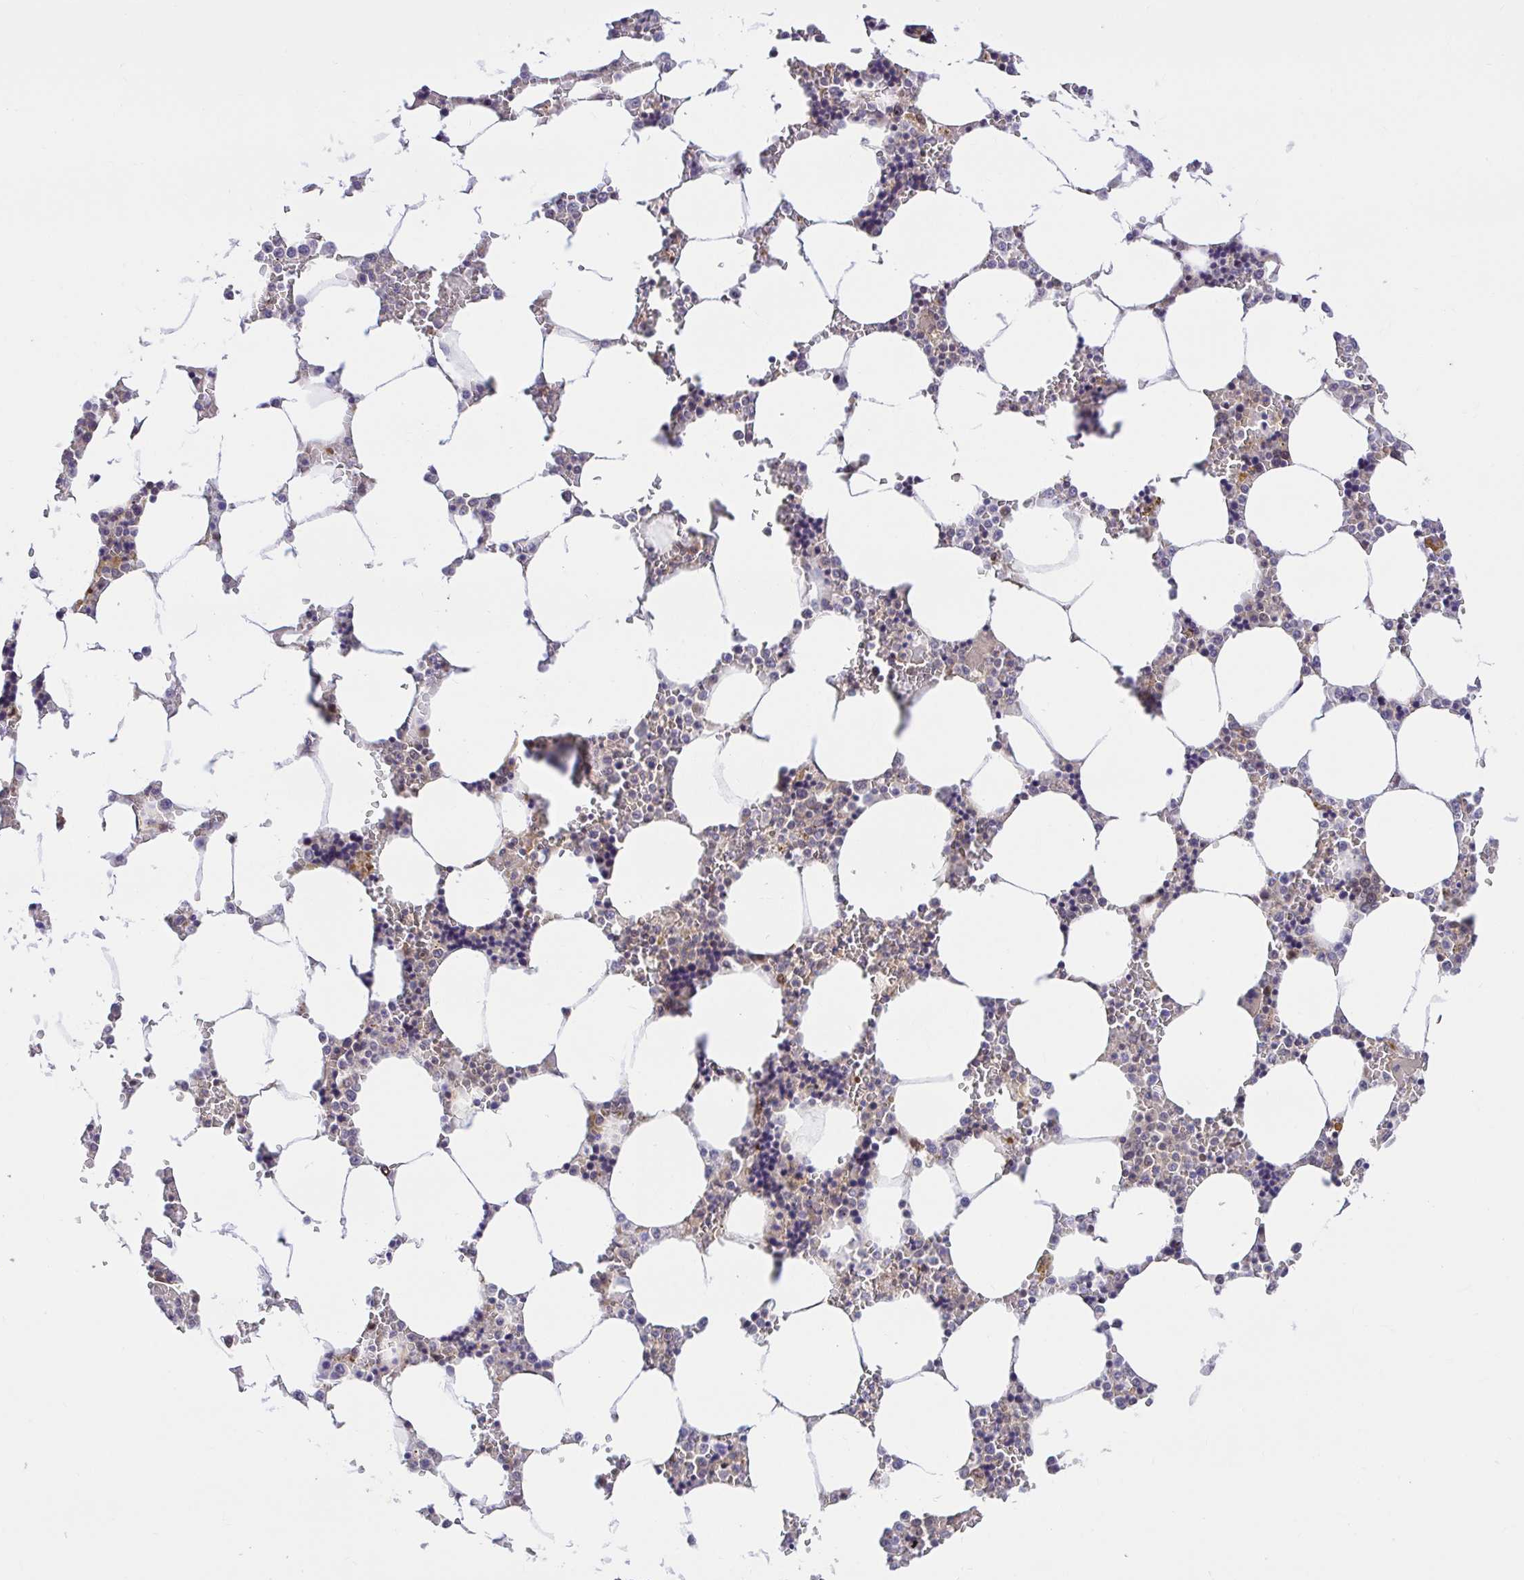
{"staining": {"intensity": "weak", "quantity": "25%-75%", "location": "cytoplasmic/membranous"}, "tissue": "bone marrow", "cell_type": "Hematopoietic cells", "image_type": "normal", "snomed": [{"axis": "morphology", "description": "Normal tissue, NOS"}, {"axis": "topography", "description": "Bone marrow"}], "caption": "This micrograph demonstrates benign bone marrow stained with immunohistochemistry to label a protein in brown. The cytoplasmic/membranous of hematopoietic cells show weak positivity for the protein. Nuclei are counter-stained blue.", "gene": "TRIM55", "patient": {"sex": "male", "age": 64}}